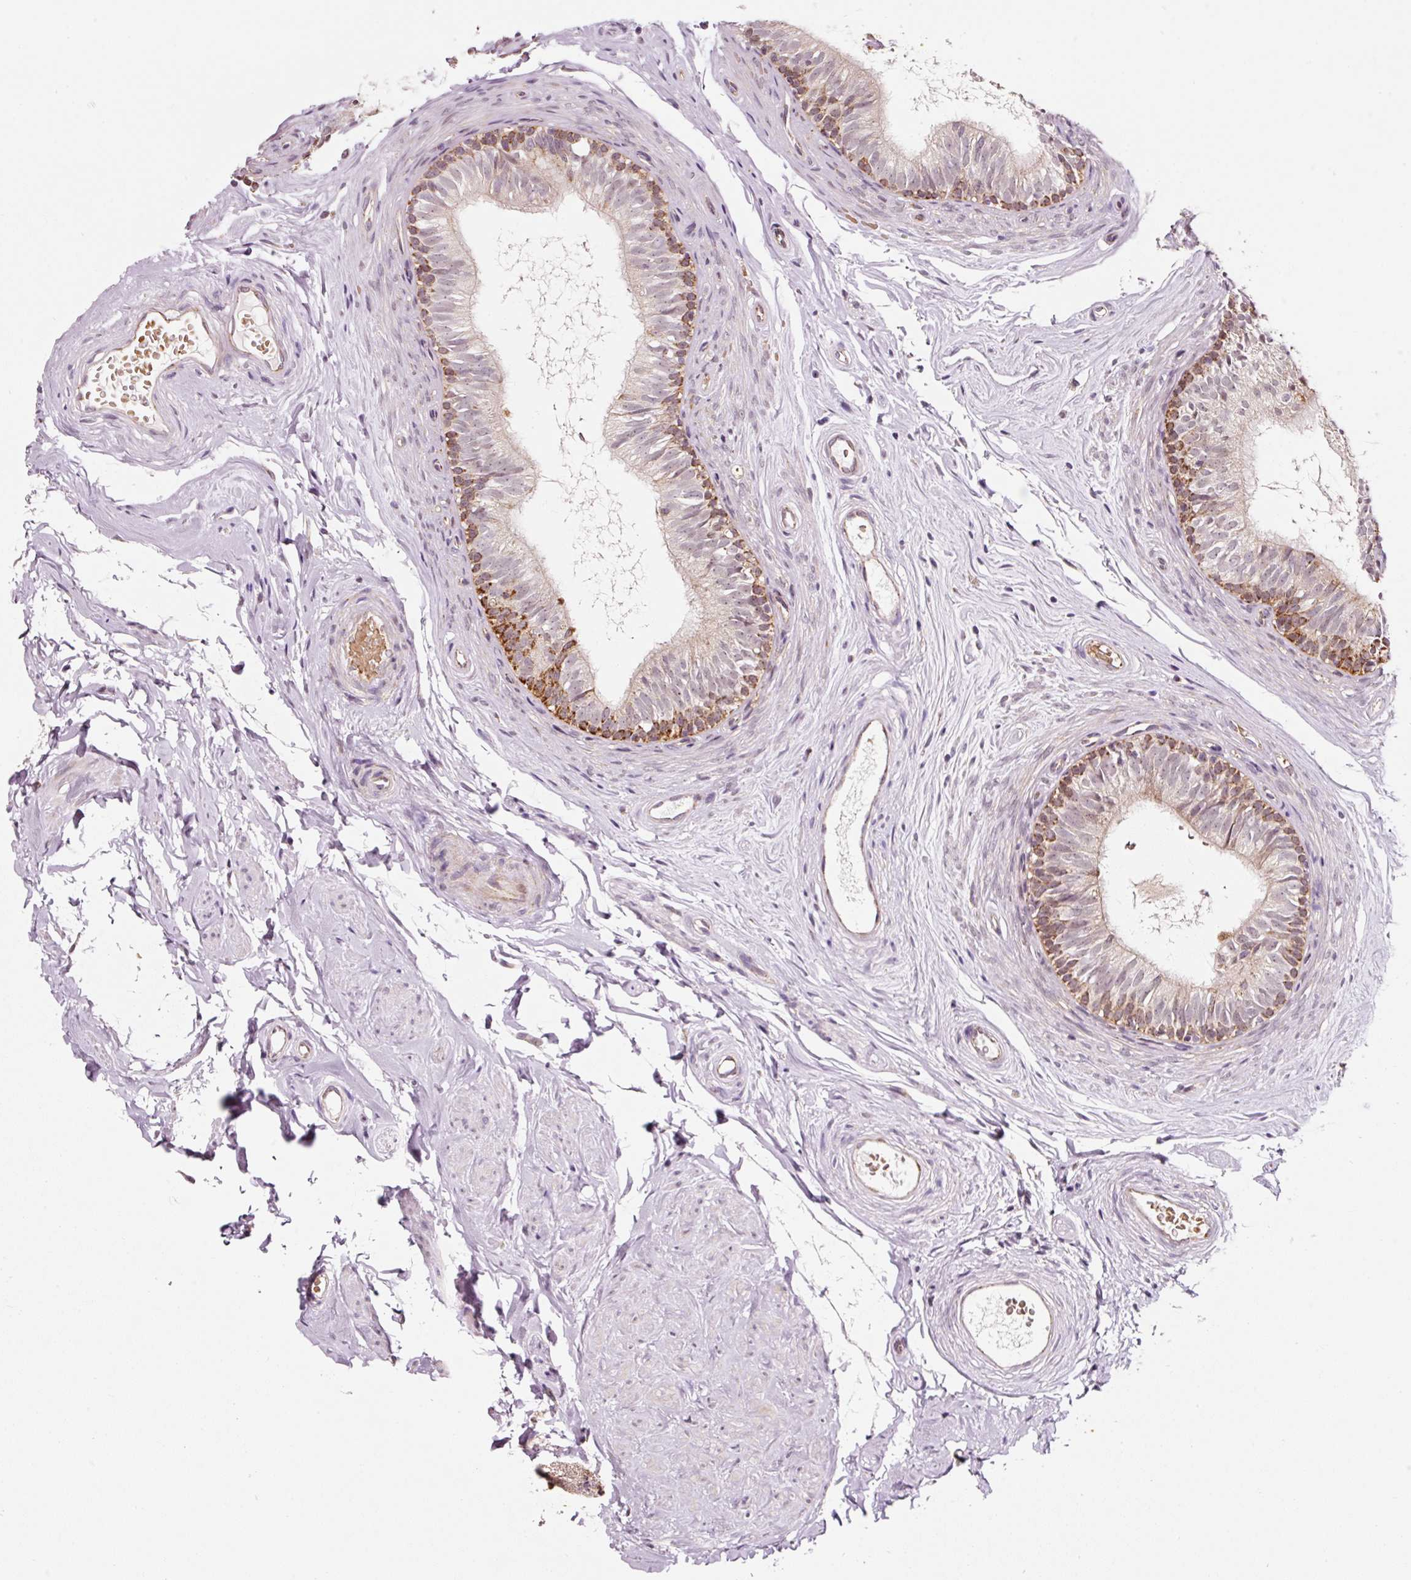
{"staining": {"intensity": "strong", "quantity": "<25%", "location": "cytoplasmic/membranous"}, "tissue": "epididymis", "cell_type": "Glandular cells", "image_type": "normal", "snomed": [{"axis": "morphology", "description": "Normal tissue, NOS"}, {"axis": "topography", "description": "Epididymis"}], "caption": "Epididymis stained with IHC demonstrates strong cytoplasmic/membranous expression in approximately <25% of glandular cells.", "gene": "ZNF460", "patient": {"sex": "male", "age": 45}}